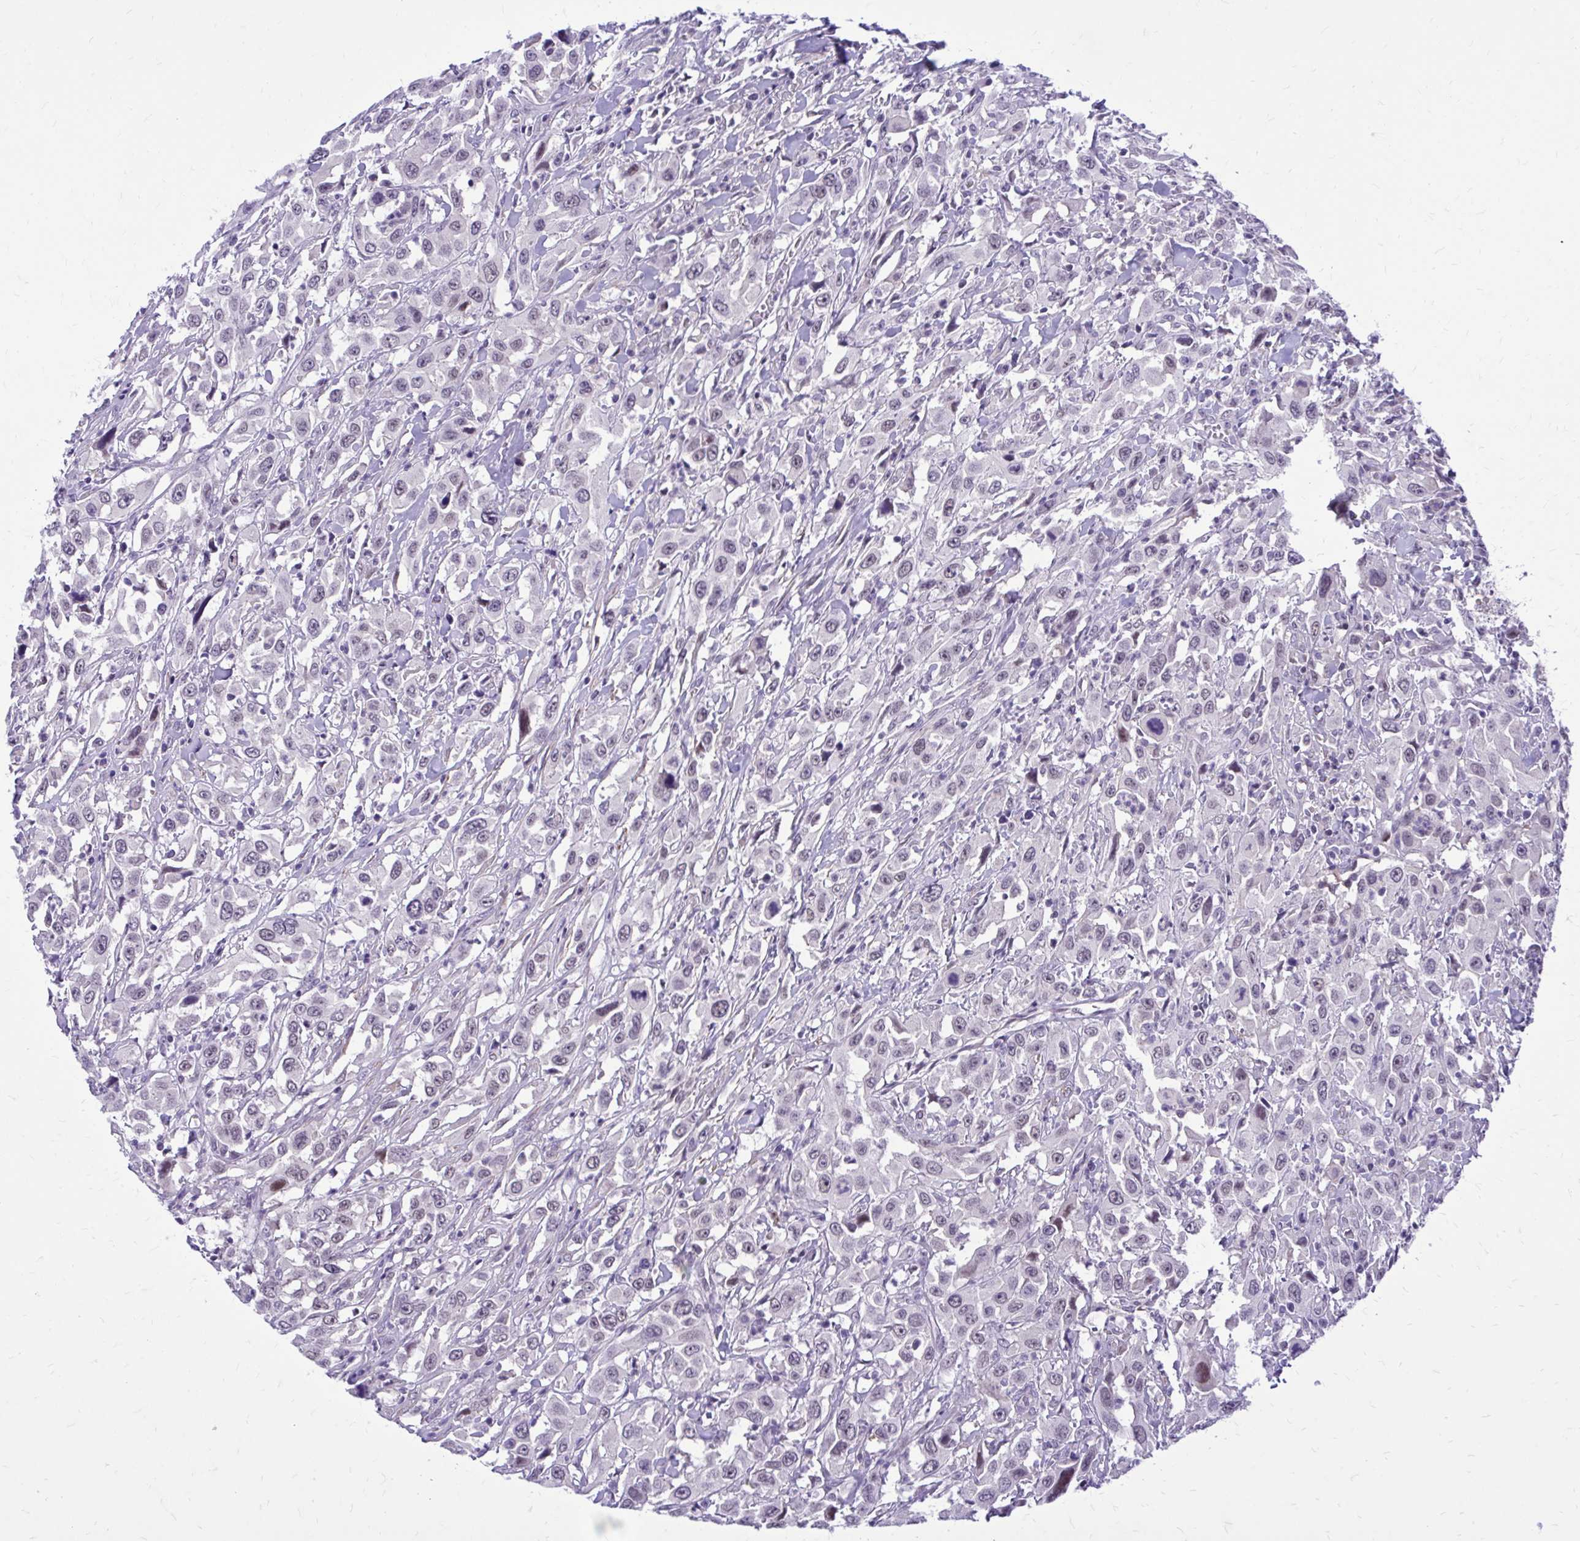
{"staining": {"intensity": "weak", "quantity": "<25%", "location": "nuclear"}, "tissue": "urothelial cancer", "cell_type": "Tumor cells", "image_type": "cancer", "snomed": [{"axis": "morphology", "description": "Urothelial carcinoma, High grade"}, {"axis": "topography", "description": "Urinary bladder"}], "caption": "Tumor cells are negative for brown protein staining in urothelial cancer.", "gene": "ZBTB25", "patient": {"sex": "male", "age": 61}}